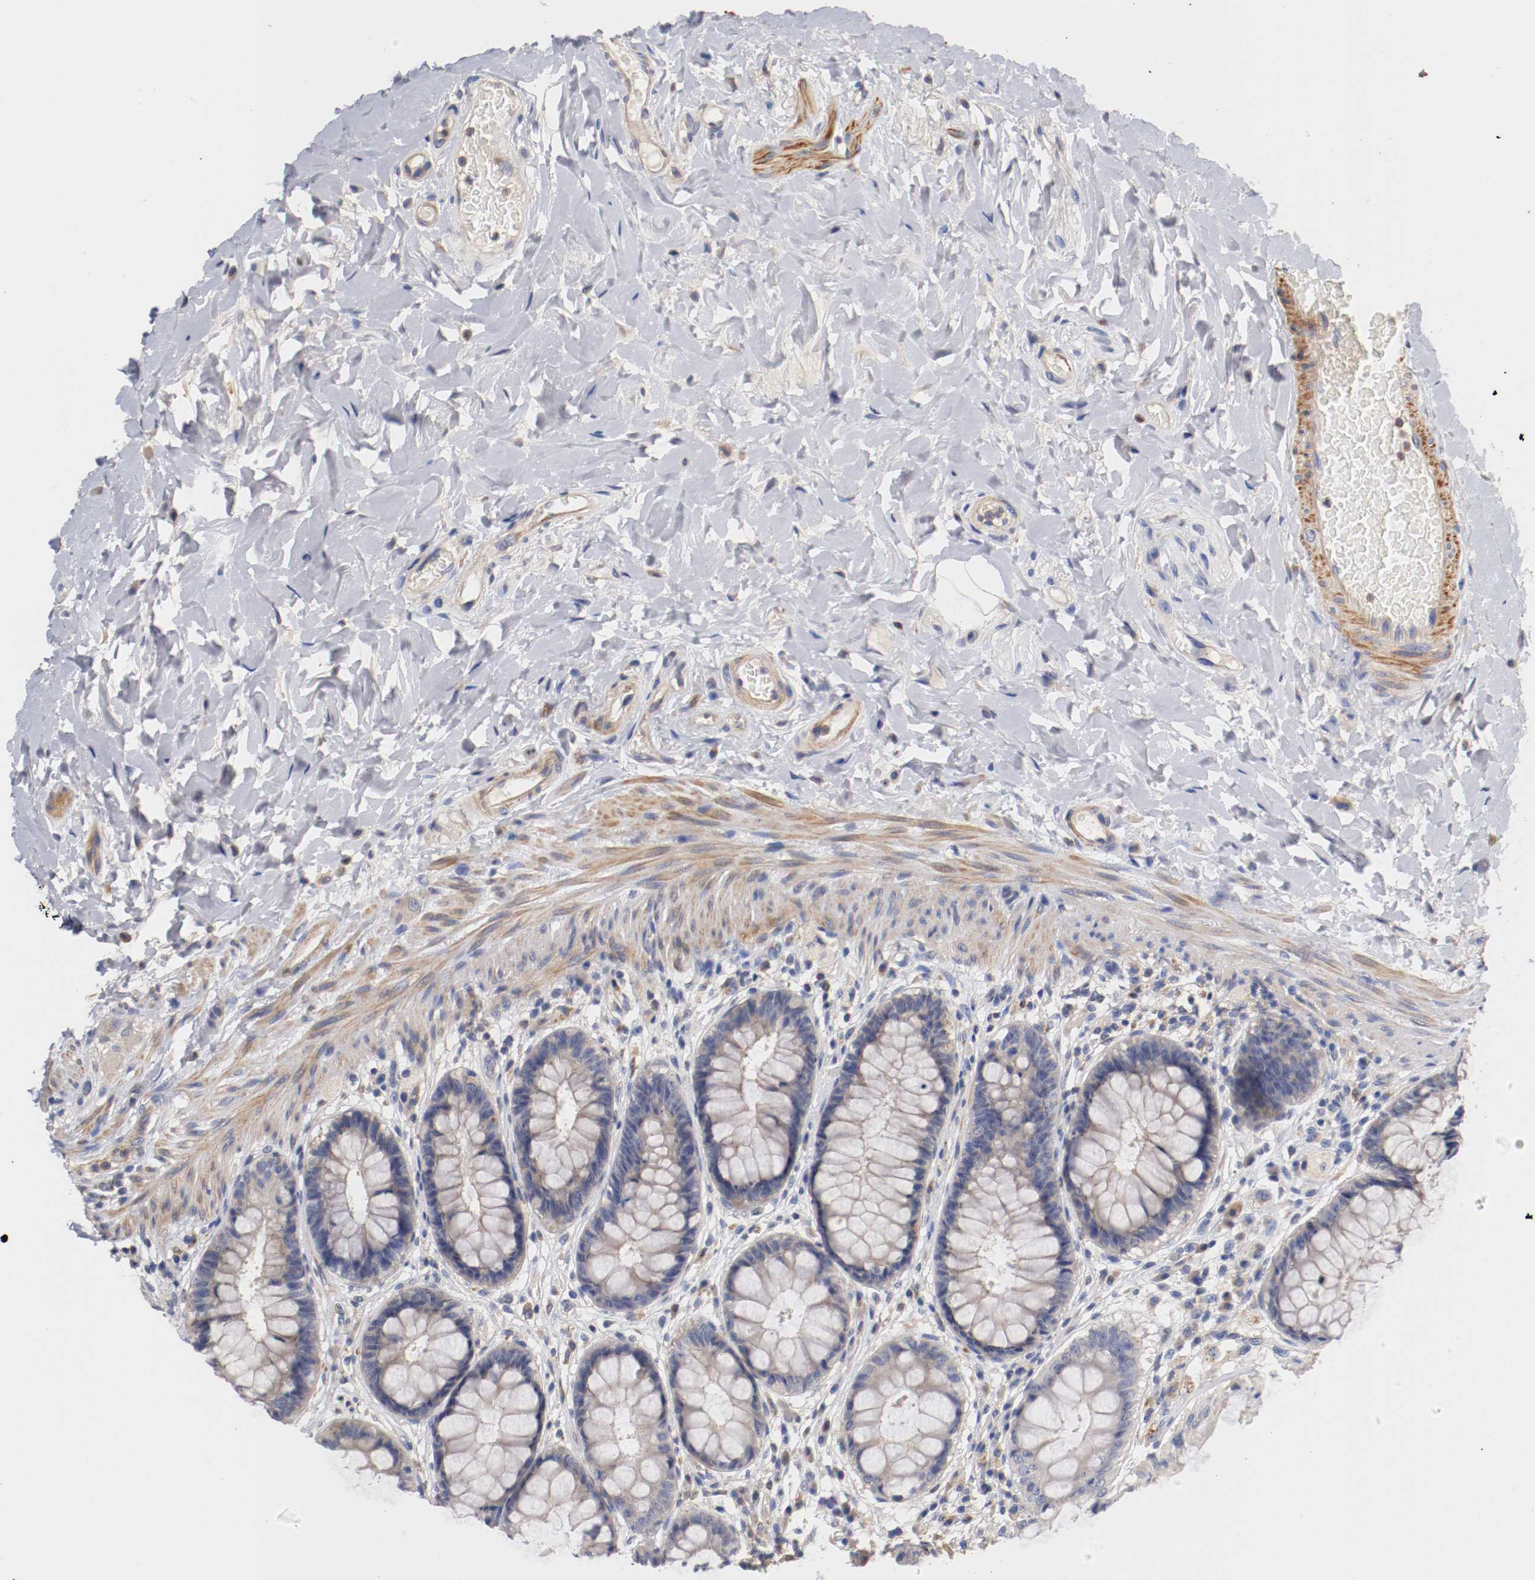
{"staining": {"intensity": "weak", "quantity": "25%-75%", "location": "cytoplasmic/membranous"}, "tissue": "rectum", "cell_type": "Glandular cells", "image_type": "normal", "snomed": [{"axis": "morphology", "description": "Normal tissue, NOS"}, {"axis": "topography", "description": "Rectum"}], "caption": "Weak cytoplasmic/membranous protein positivity is present in about 25%-75% of glandular cells in rectum.", "gene": "SEMA5A", "patient": {"sex": "female", "age": 46}}